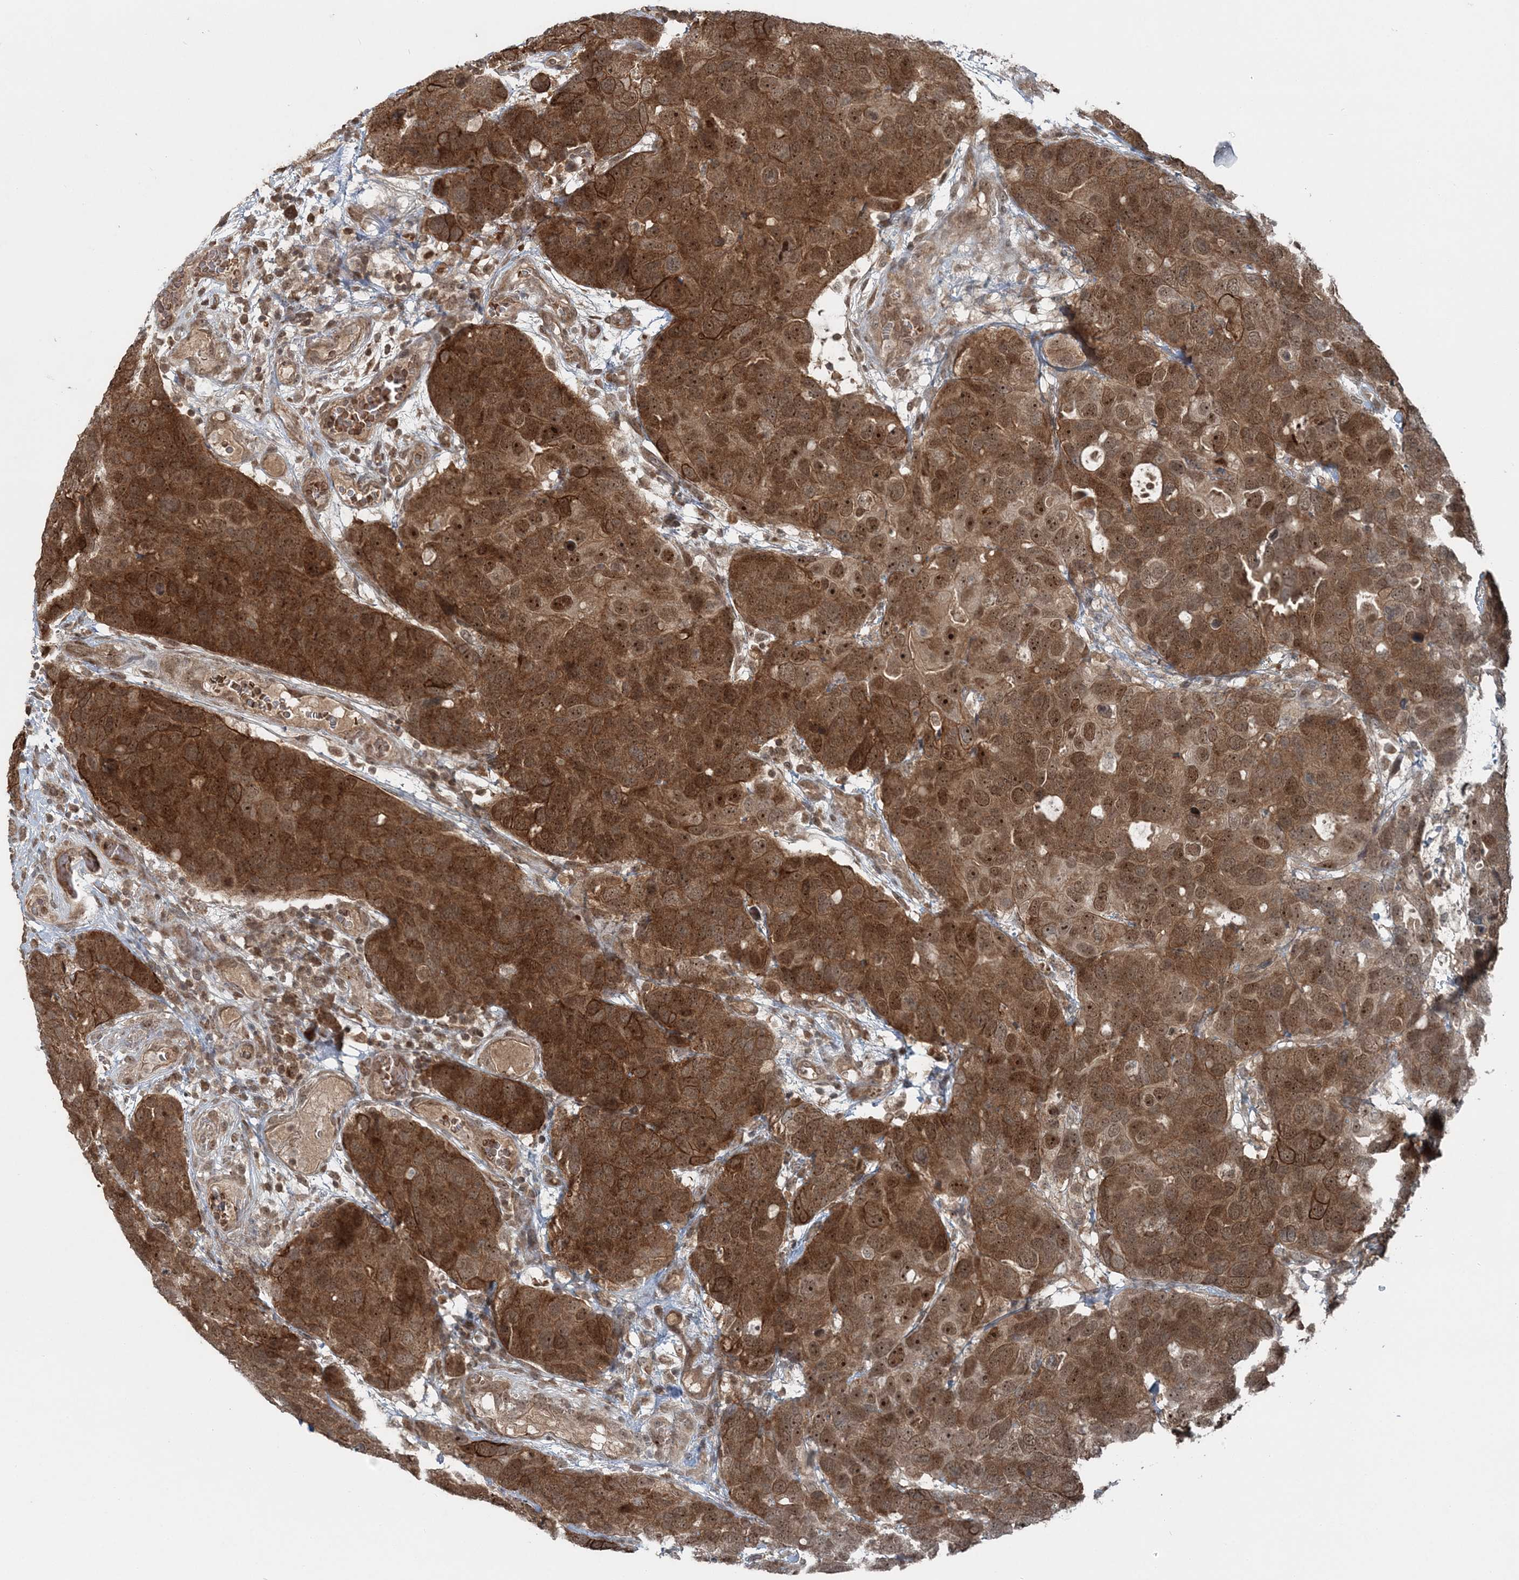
{"staining": {"intensity": "strong", "quantity": ">75%", "location": "cytoplasmic/membranous,nuclear"}, "tissue": "breast cancer", "cell_type": "Tumor cells", "image_type": "cancer", "snomed": [{"axis": "morphology", "description": "Duct carcinoma"}, {"axis": "topography", "description": "Breast"}], "caption": "Human breast cancer (invasive ductal carcinoma) stained with a protein marker shows strong staining in tumor cells.", "gene": "FBXL17", "patient": {"sex": "female", "age": 83}}